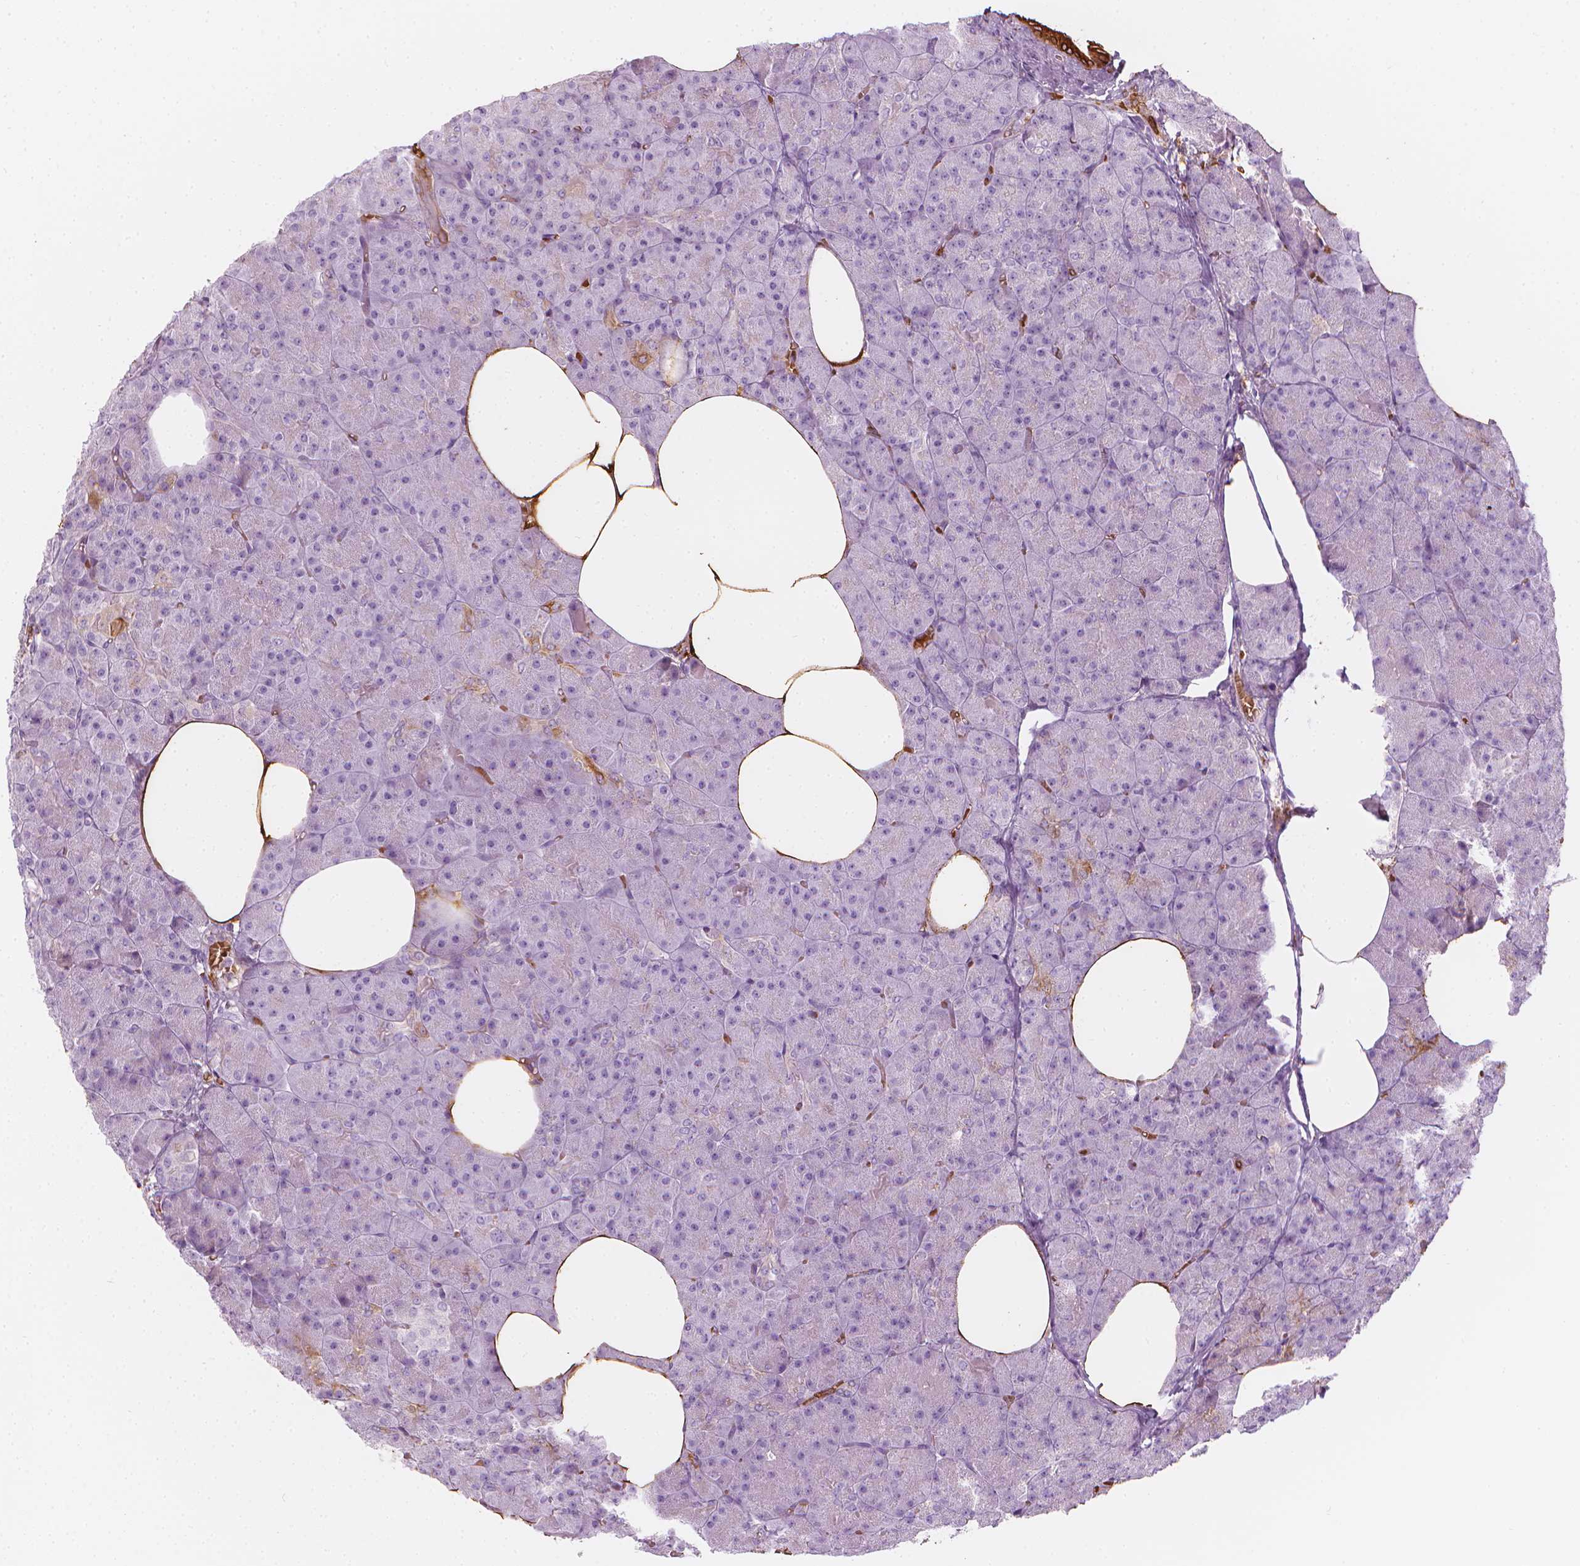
{"staining": {"intensity": "strong", "quantity": "<25%", "location": "cytoplasmic/membranous"}, "tissue": "pancreas", "cell_type": "Exocrine glandular cells", "image_type": "normal", "snomed": [{"axis": "morphology", "description": "Normal tissue, NOS"}, {"axis": "topography", "description": "Pancreas"}], "caption": "Human pancreas stained for a protein (brown) displays strong cytoplasmic/membranous positive positivity in about <25% of exocrine glandular cells.", "gene": "CES1", "patient": {"sex": "female", "age": 45}}